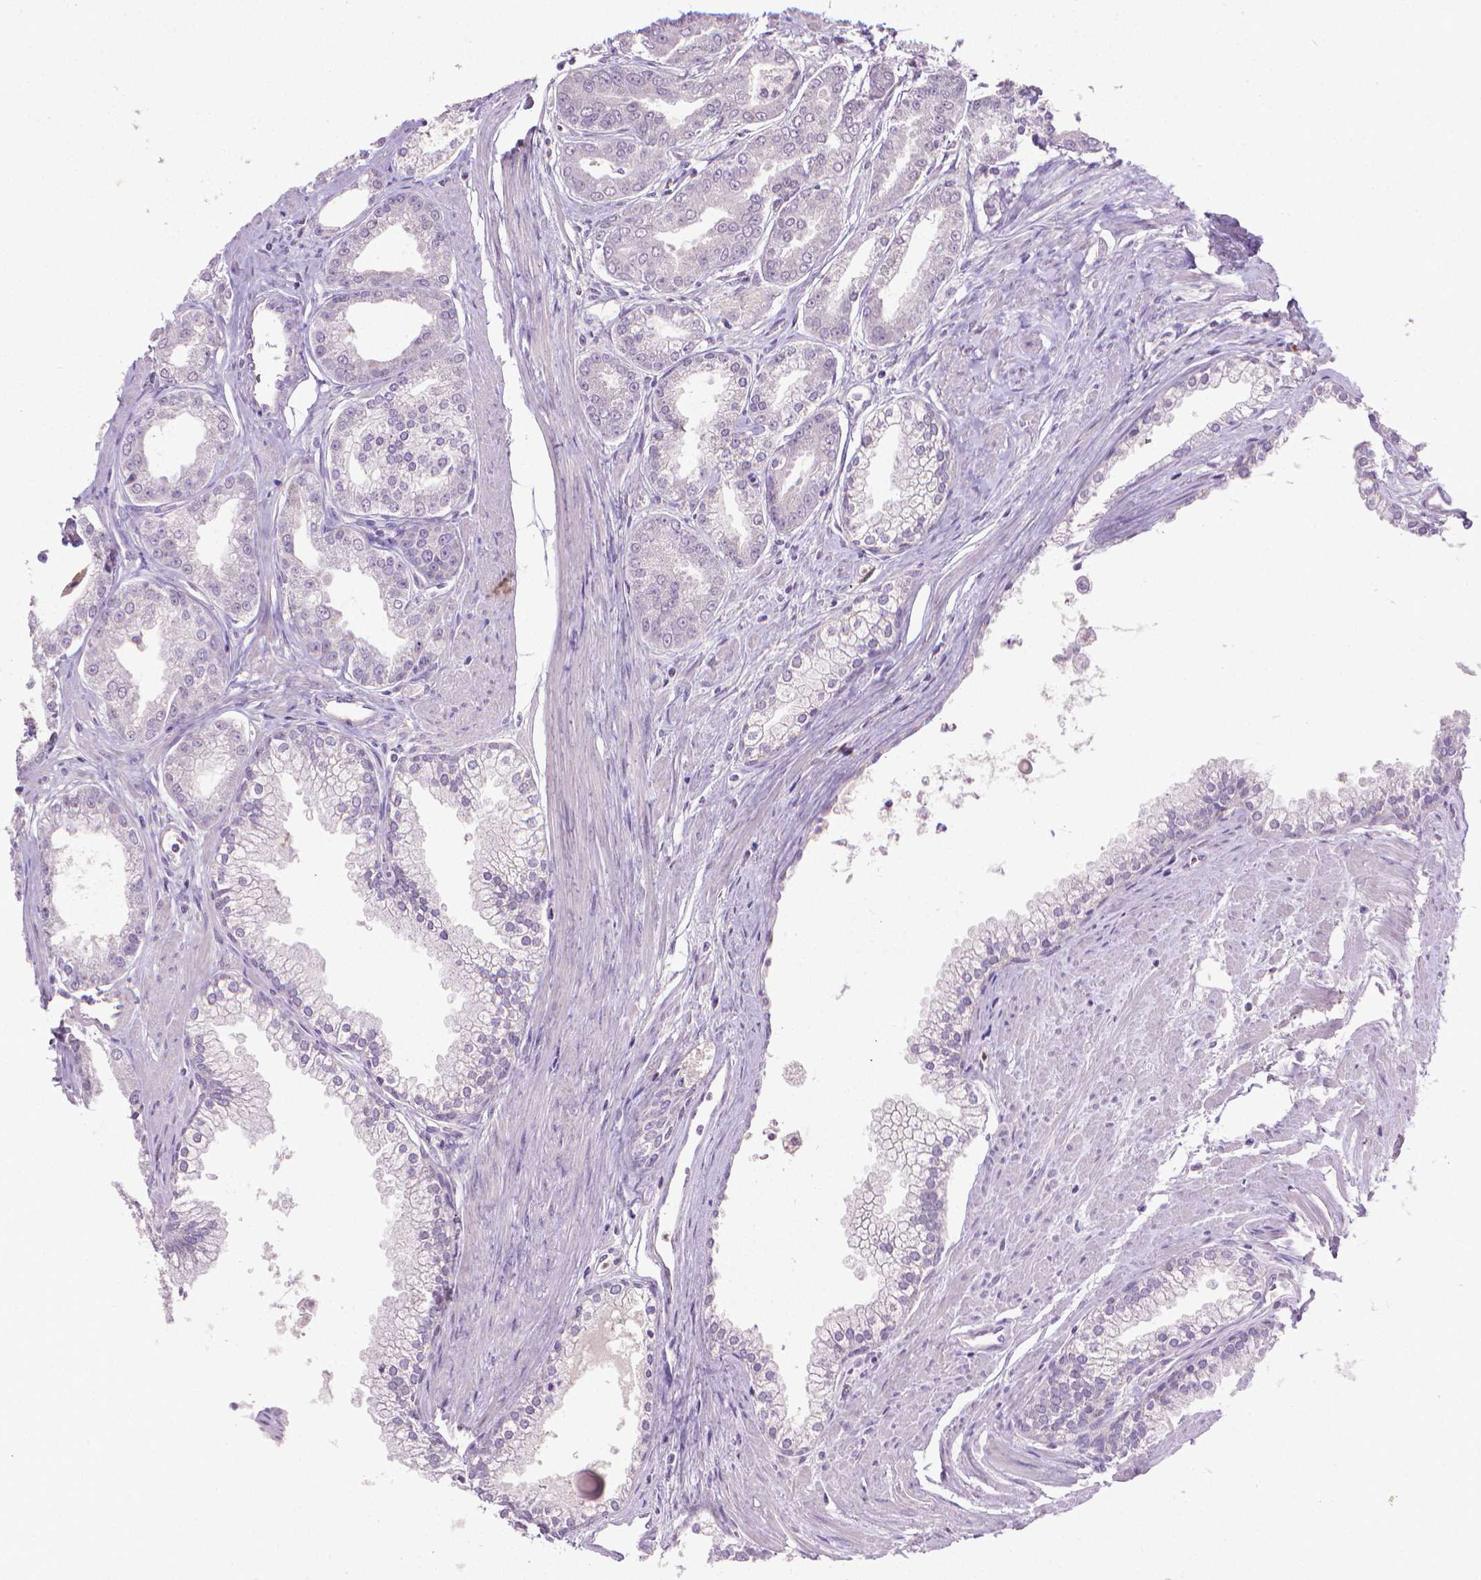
{"staining": {"intensity": "negative", "quantity": "none", "location": "none"}, "tissue": "prostate cancer", "cell_type": "Tumor cells", "image_type": "cancer", "snomed": [{"axis": "morphology", "description": "Adenocarcinoma, NOS"}, {"axis": "topography", "description": "Prostate"}], "caption": "Immunohistochemistry of prostate adenocarcinoma reveals no positivity in tumor cells. Nuclei are stained in blue.", "gene": "CDKN2D", "patient": {"sex": "male", "age": 71}}